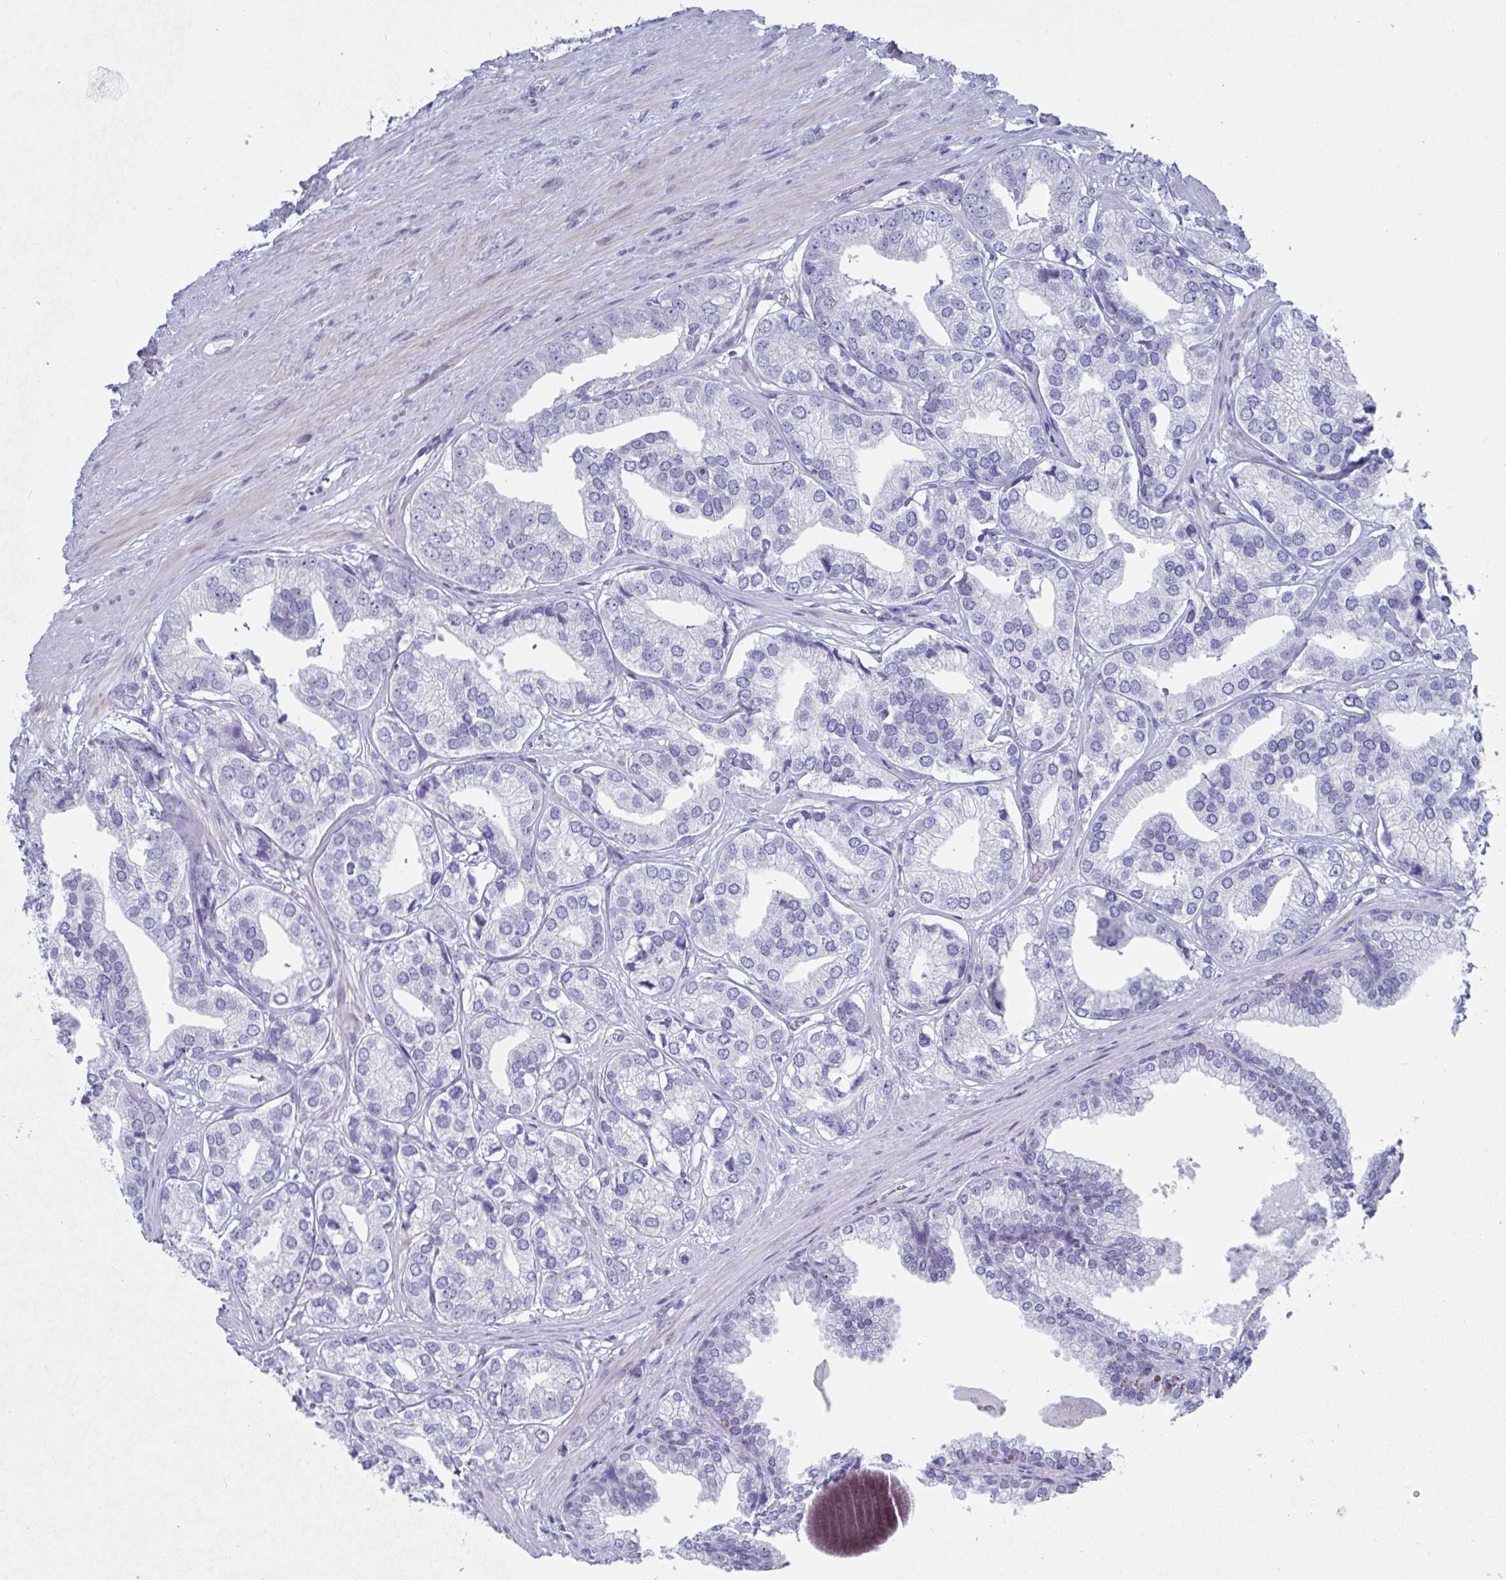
{"staining": {"intensity": "negative", "quantity": "none", "location": "none"}, "tissue": "prostate cancer", "cell_type": "Tumor cells", "image_type": "cancer", "snomed": [{"axis": "morphology", "description": "Adenocarcinoma, High grade"}, {"axis": "topography", "description": "Prostate"}], "caption": "Micrograph shows no protein positivity in tumor cells of high-grade adenocarcinoma (prostate) tissue.", "gene": "MFSD4A", "patient": {"sex": "male", "age": 58}}